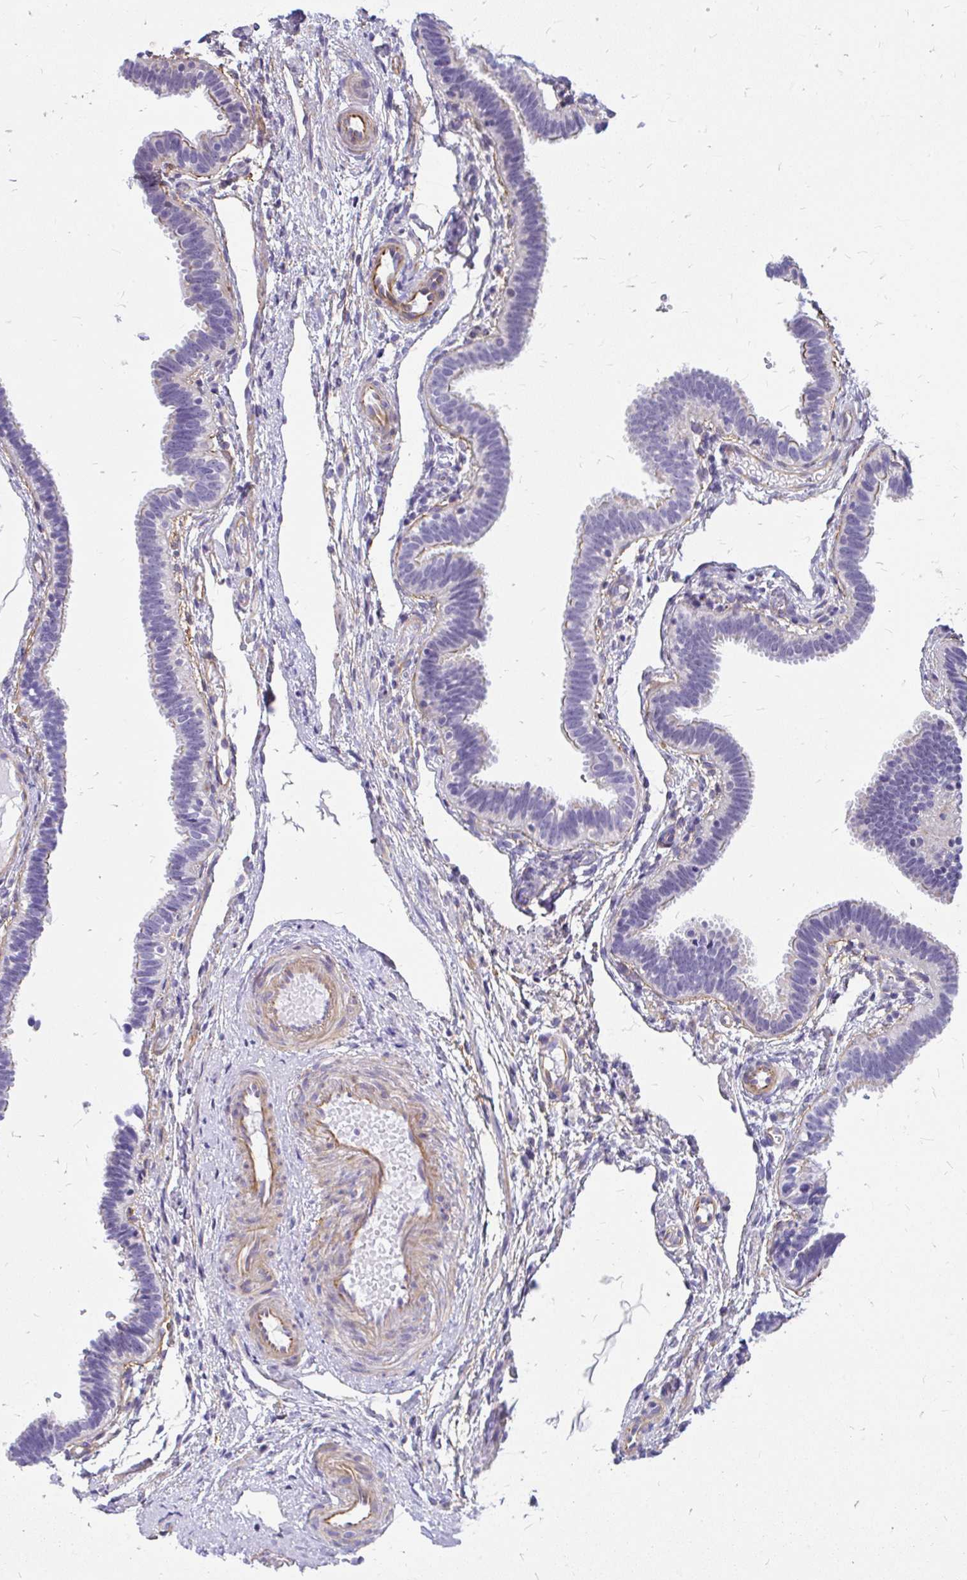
{"staining": {"intensity": "negative", "quantity": "none", "location": "none"}, "tissue": "fallopian tube", "cell_type": "Glandular cells", "image_type": "normal", "snomed": [{"axis": "morphology", "description": "Normal tissue, NOS"}, {"axis": "topography", "description": "Fallopian tube"}], "caption": "High power microscopy photomicrograph of an immunohistochemistry micrograph of normal fallopian tube, revealing no significant staining in glandular cells.", "gene": "FAM83C", "patient": {"sex": "female", "age": 37}}